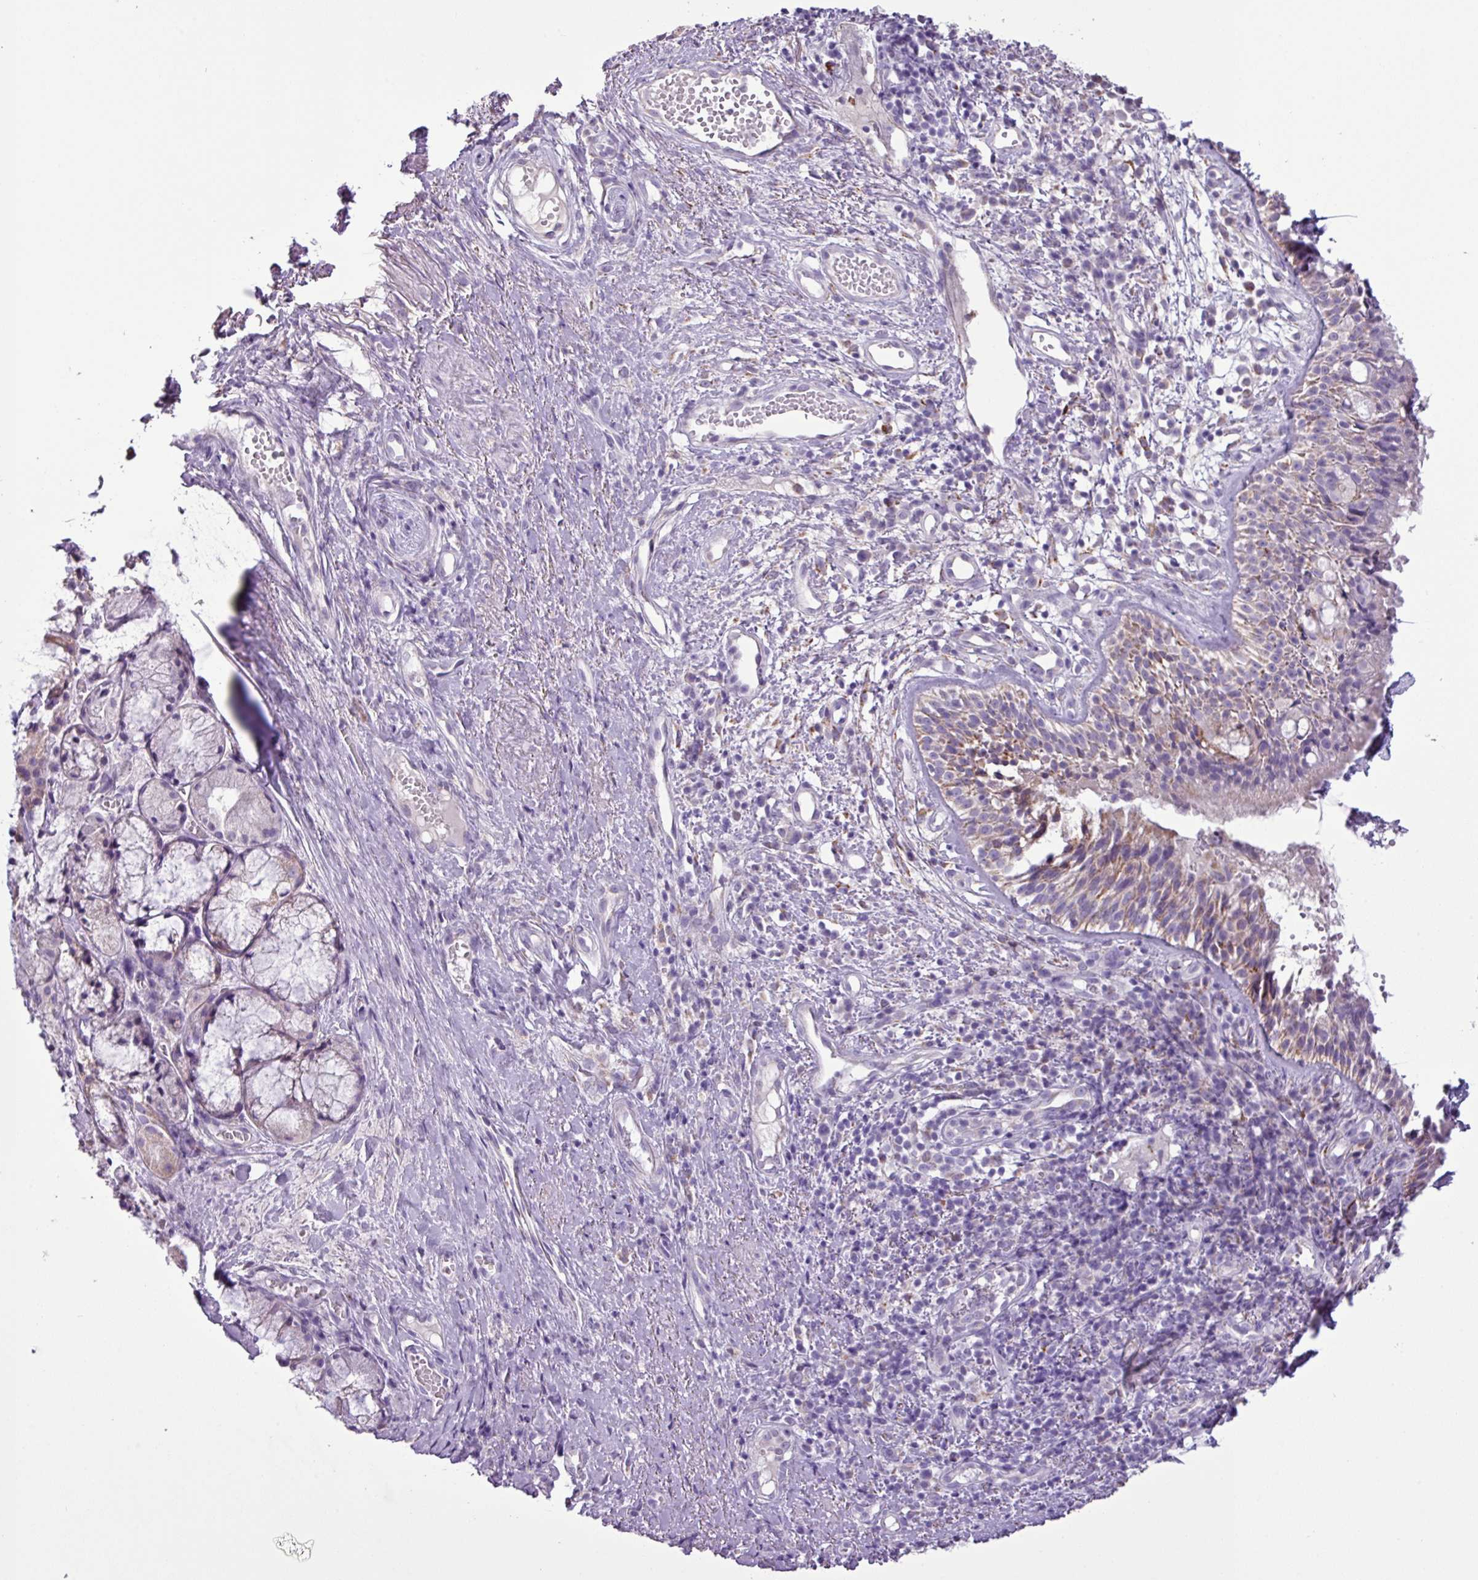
{"staining": {"intensity": "strong", "quantity": "25%-75%", "location": "cytoplasmic/membranous"}, "tissue": "nasopharynx", "cell_type": "Respiratory epithelial cells", "image_type": "normal", "snomed": [{"axis": "morphology", "description": "Normal tissue, NOS"}, {"axis": "topography", "description": "Cartilage tissue"}, {"axis": "topography", "description": "Nasopharynx"}, {"axis": "topography", "description": "Thyroid gland"}], "caption": "Unremarkable nasopharynx reveals strong cytoplasmic/membranous staining in about 25%-75% of respiratory epithelial cells (DAB = brown stain, brightfield microscopy at high magnification)..", "gene": "ZNF667", "patient": {"sex": "male", "age": 63}}